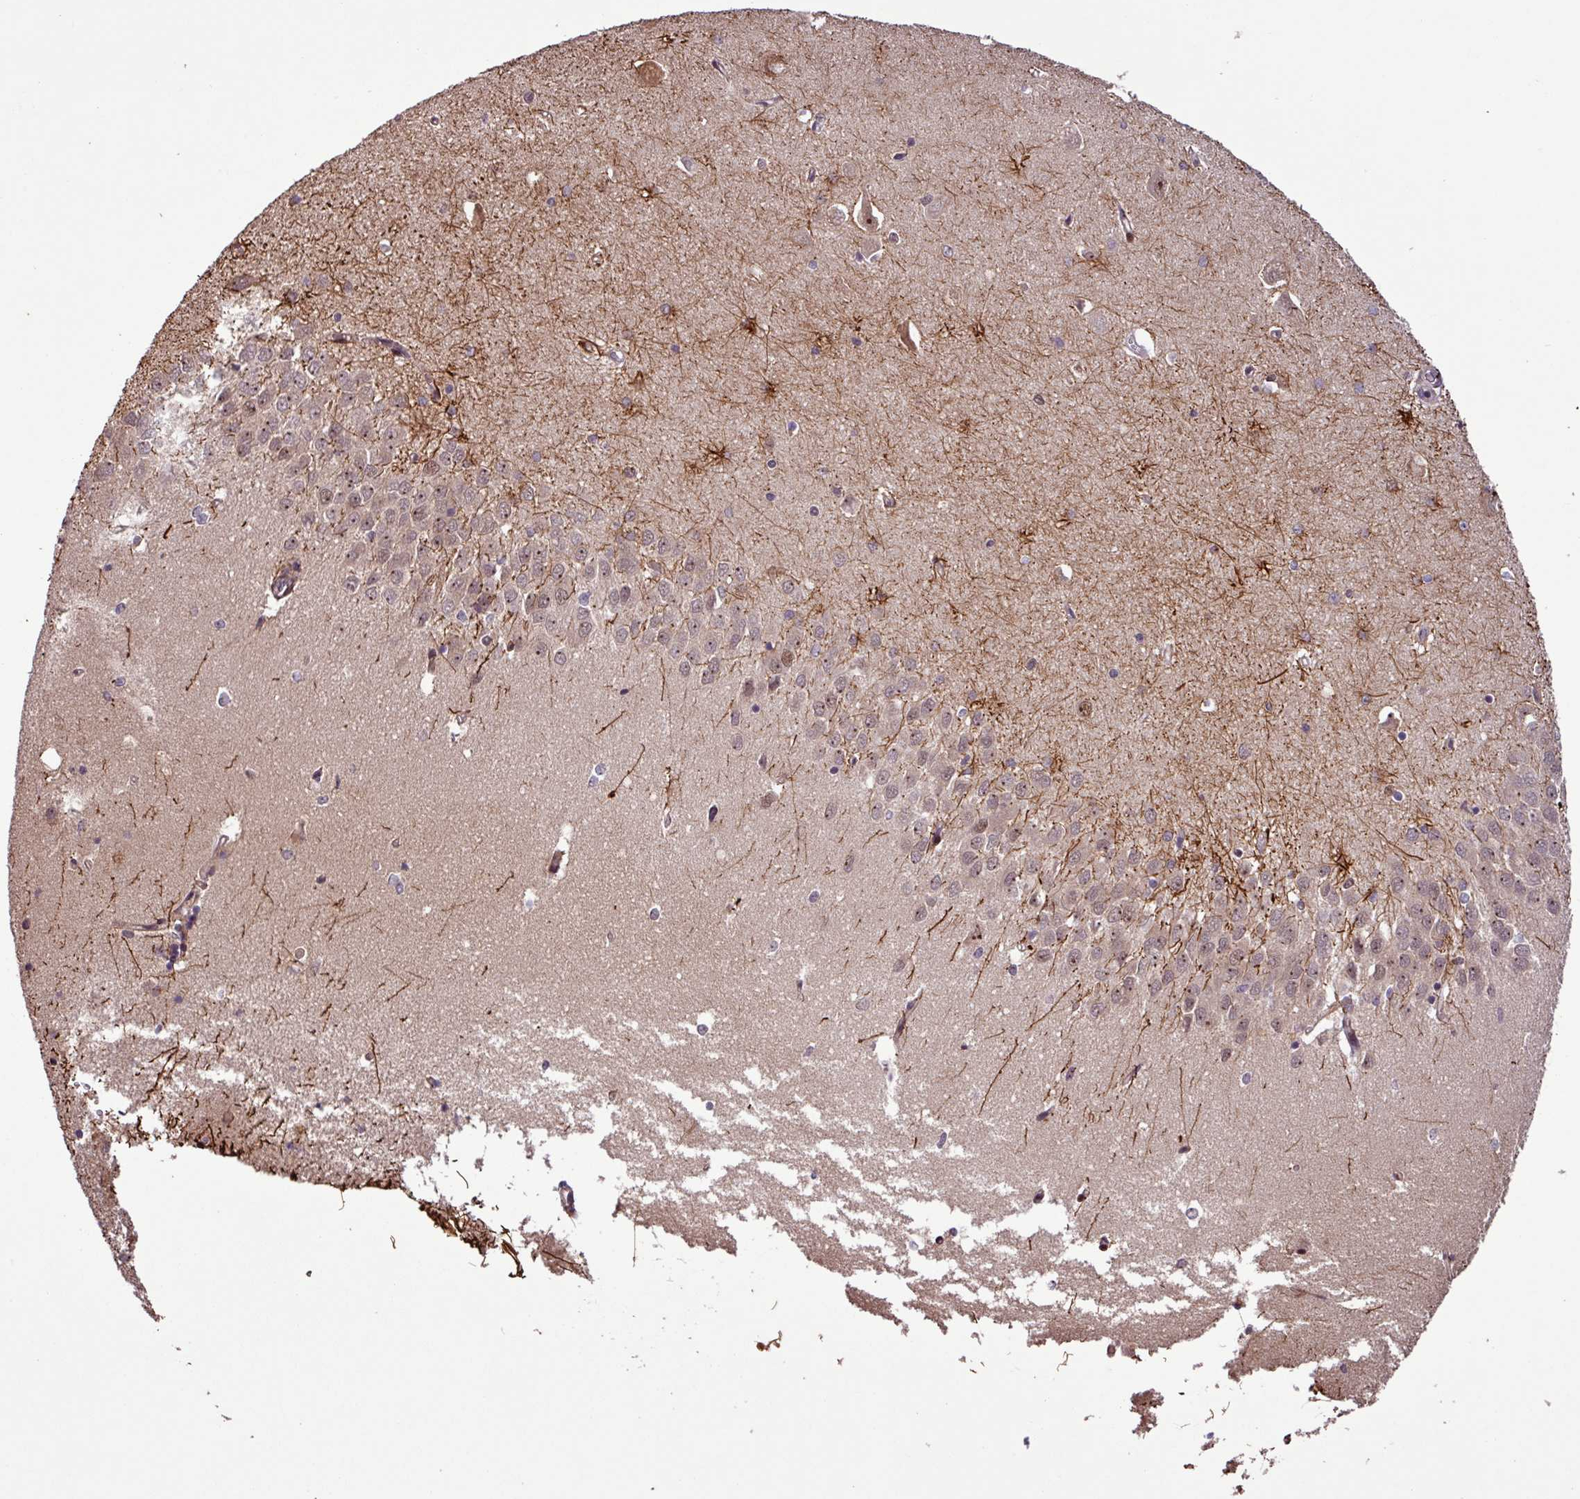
{"staining": {"intensity": "negative", "quantity": "none", "location": "none"}, "tissue": "hippocampus", "cell_type": "Glial cells", "image_type": "normal", "snomed": [{"axis": "morphology", "description": "Normal tissue, NOS"}, {"axis": "topography", "description": "Hippocampus"}], "caption": "IHC micrograph of benign hippocampus: human hippocampus stained with DAB (3,3'-diaminobenzidine) reveals no significant protein positivity in glial cells.", "gene": "SLC22A24", "patient": {"sex": "male", "age": 45}}